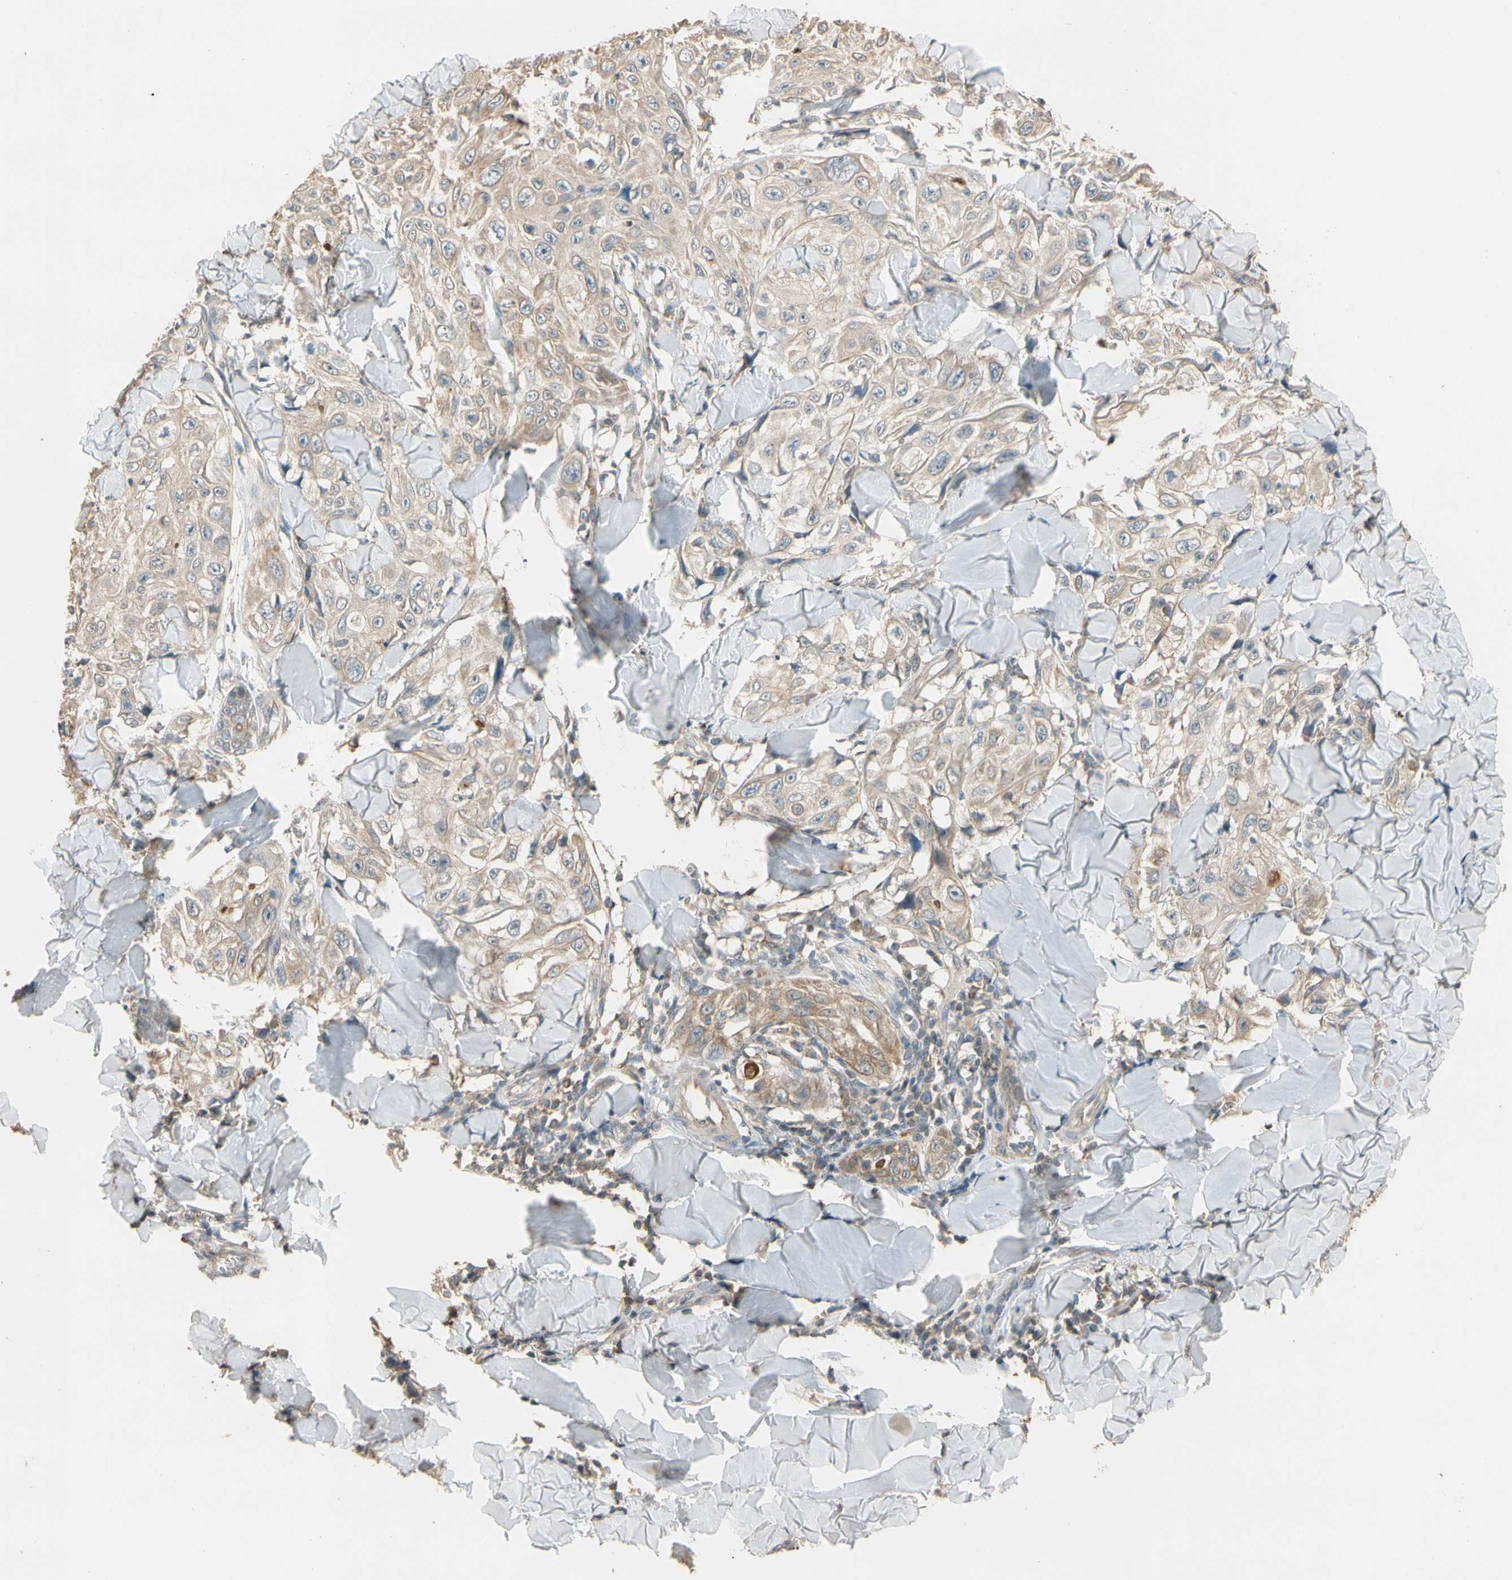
{"staining": {"intensity": "moderate", "quantity": ">75%", "location": "cytoplasmic/membranous"}, "tissue": "skin cancer", "cell_type": "Tumor cells", "image_type": "cancer", "snomed": [{"axis": "morphology", "description": "Squamous cell carcinoma, NOS"}, {"axis": "topography", "description": "Skin"}], "caption": "An image of skin squamous cell carcinoma stained for a protein shows moderate cytoplasmic/membranous brown staining in tumor cells.", "gene": "MAP3K7", "patient": {"sex": "male", "age": 86}}